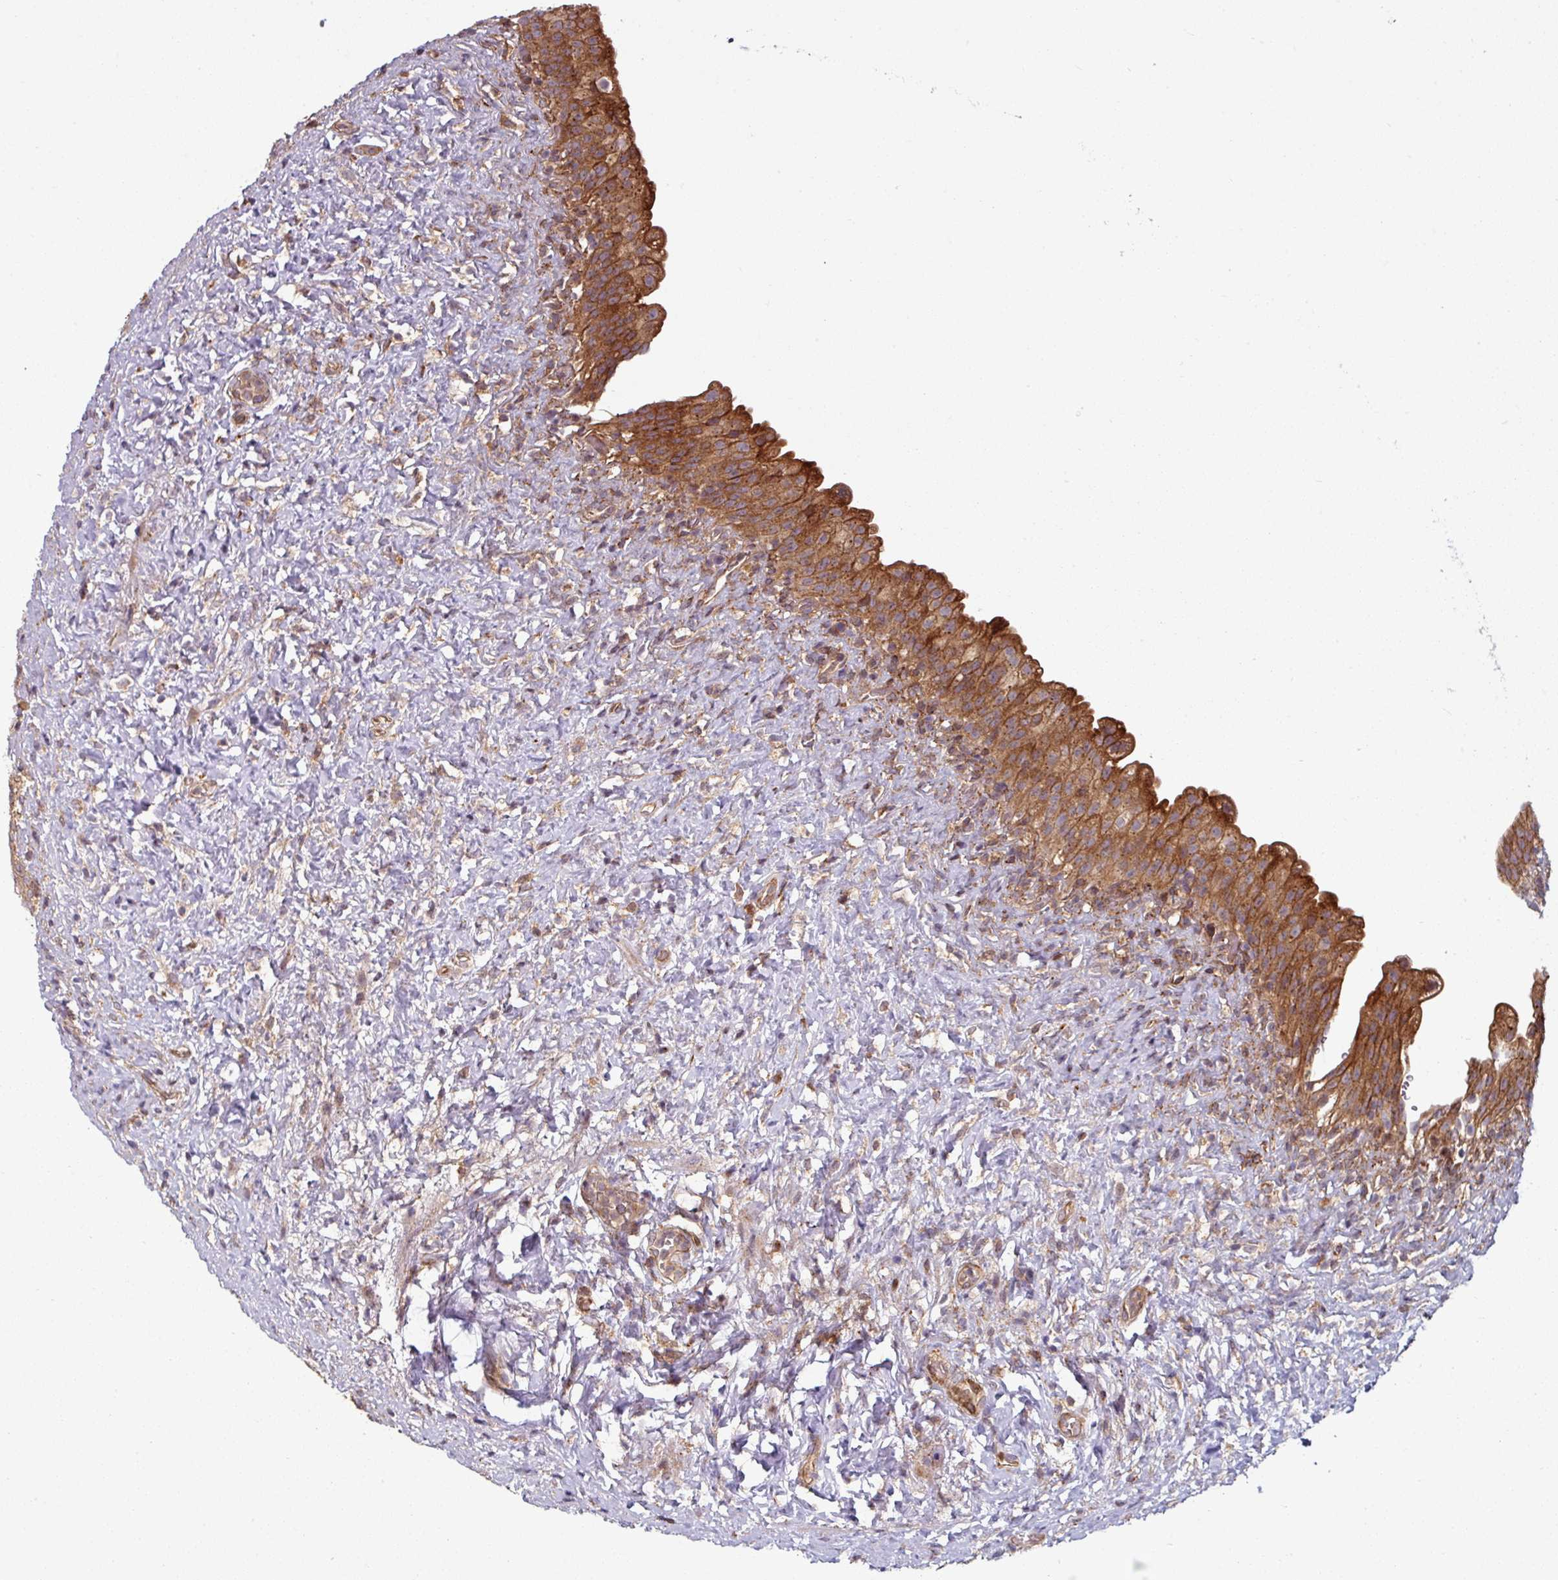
{"staining": {"intensity": "strong", "quantity": ">75%", "location": "cytoplasmic/membranous"}, "tissue": "urinary bladder", "cell_type": "Urothelial cells", "image_type": "normal", "snomed": [{"axis": "morphology", "description": "Normal tissue, NOS"}, {"axis": "topography", "description": "Urinary bladder"}], "caption": "Unremarkable urinary bladder shows strong cytoplasmic/membranous positivity in about >75% of urothelial cells, visualized by immunohistochemistry.", "gene": "RAB5A", "patient": {"sex": "female", "age": 27}}